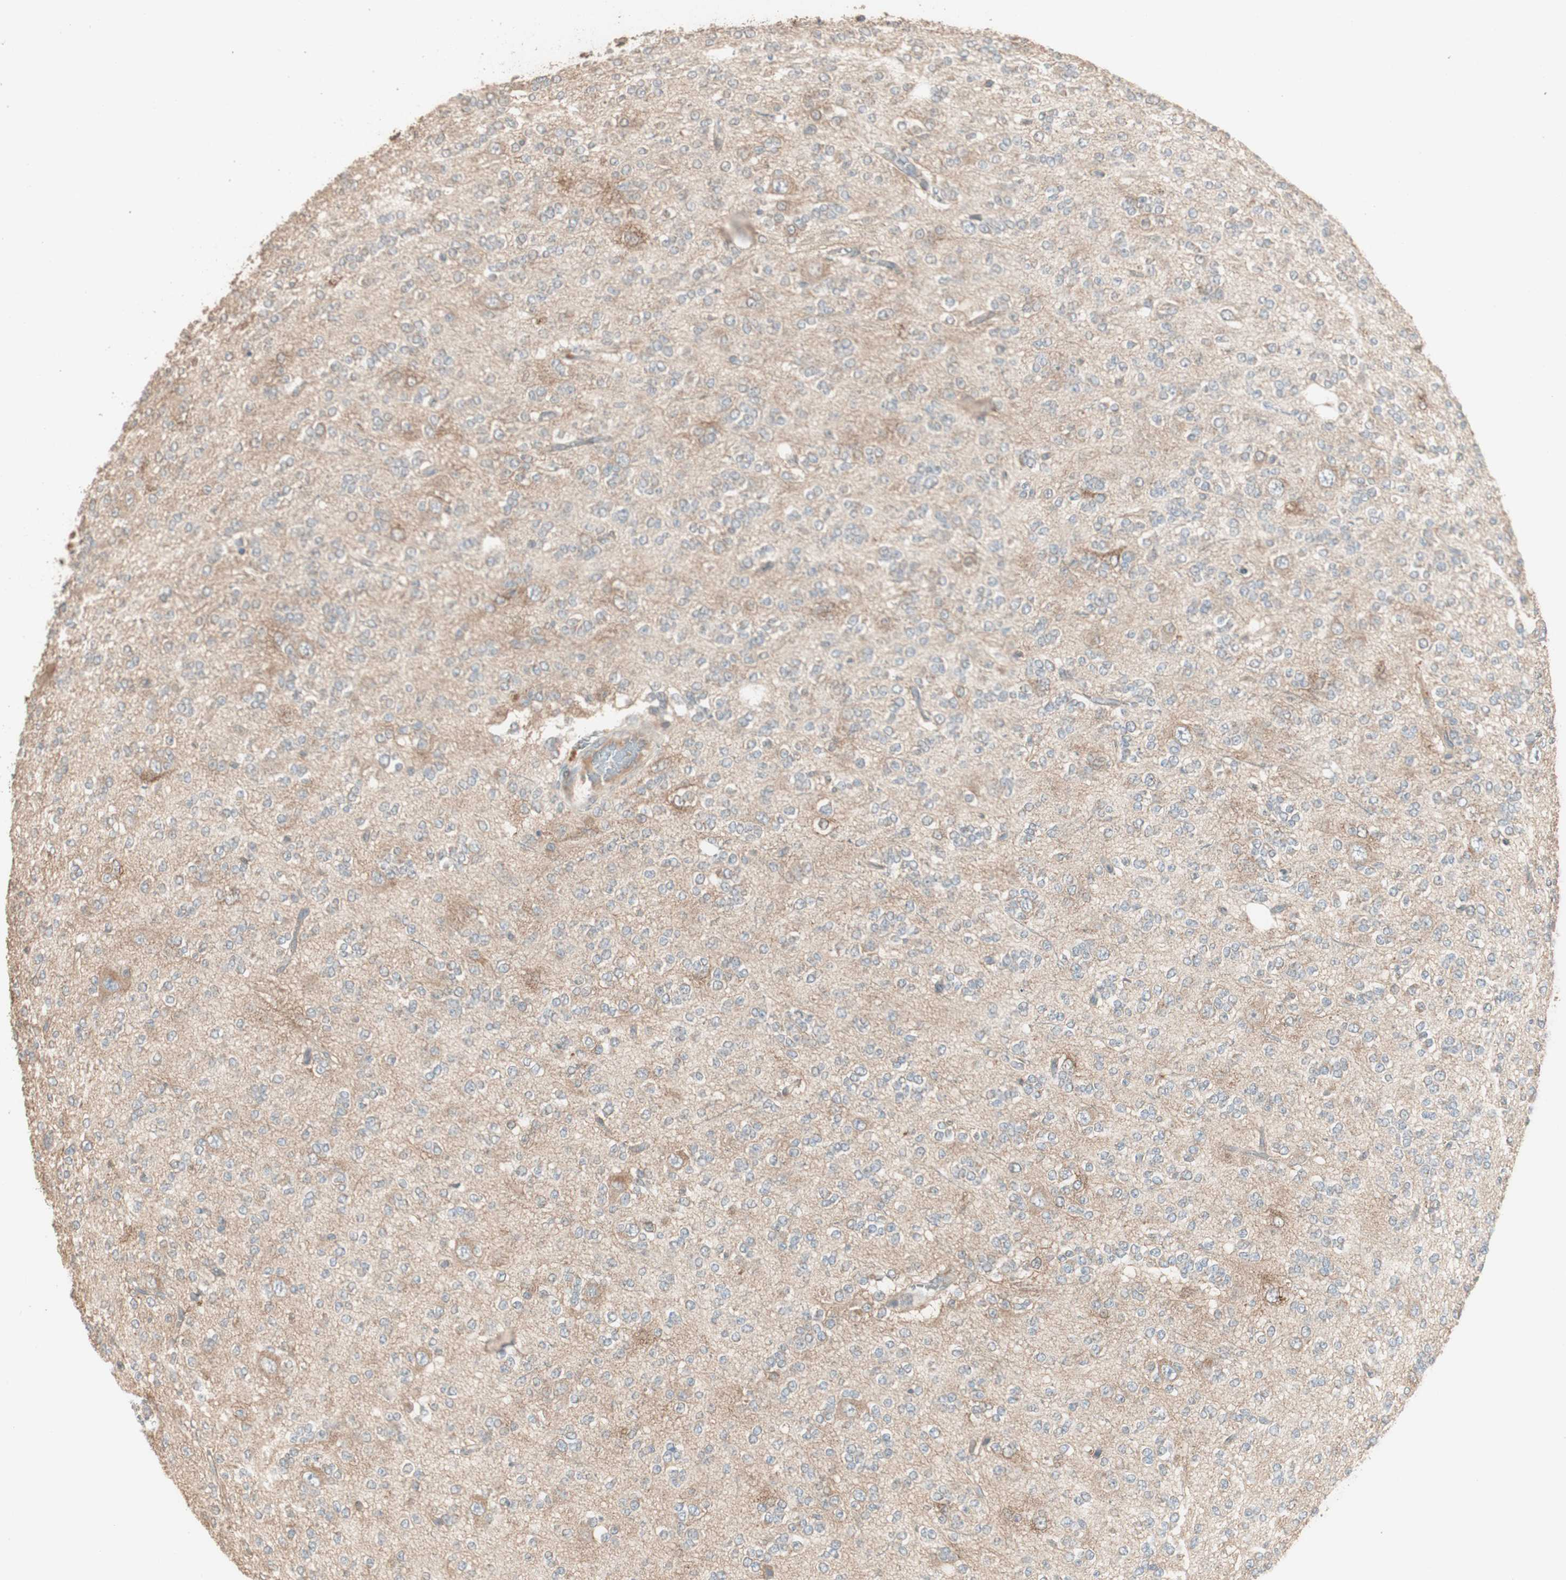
{"staining": {"intensity": "moderate", "quantity": "25%-75%", "location": "cytoplasmic/membranous"}, "tissue": "glioma", "cell_type": "Tumor cells", "image_type": "cancer", "snomed": [{"axis": "morphology", "description": "Glioma, malignant, Low grade"}, {"axis": "topography", "description": "Brain"}], "caption": "Immunohistochemistry histopathology image of malignant low-grade glioma stained for a protein (brown), which shows medium levels of moderate cytoplasmic/membranous expression in approximately 25%-75% of tumor cells.", "gene": "RARRES1", "patient": {"sex": "male", "age": 38}}